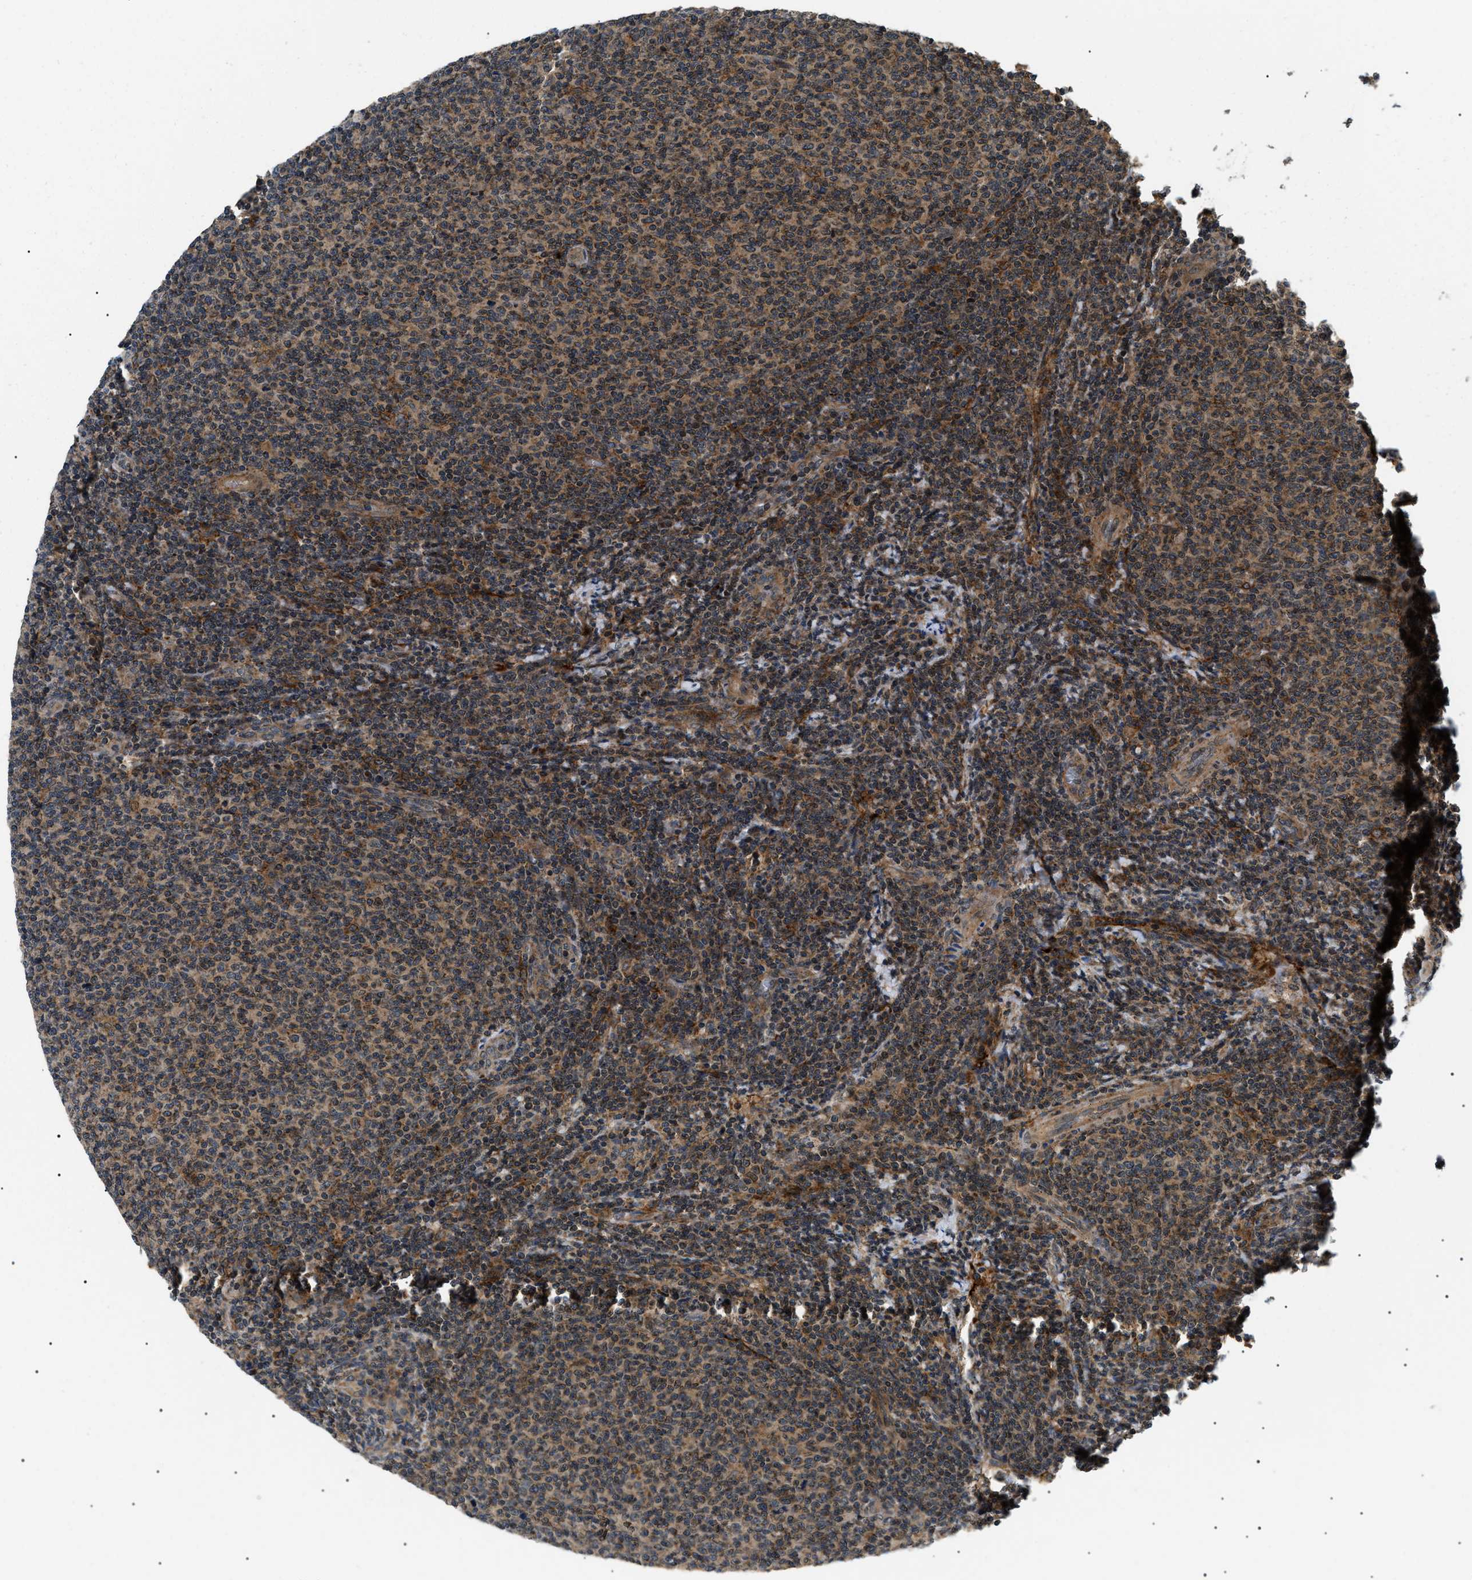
{"staining": {"intensity": "moderate", "quantity": ">75%", "location": "cytoplasmic/membranous"}, "tissue": "lymphoma", "cell_type": "Tumor cells", "image_type": "cancer", "snomed": [{"axis": "morphology", "description": "Malignant lymphoma, non-Hodgkin's type, Low grade"}, {"axis": "topography", "description": "Lymph node"}], "caption": "Immunohistochemical staining of human lymphoma displays medium levels of moderate cytoplasmic/membranous protein staining in approximately >75% of tumor cells.", "gene": "ATP6AP1", "patient": {"sex": "male", "age": 66}}